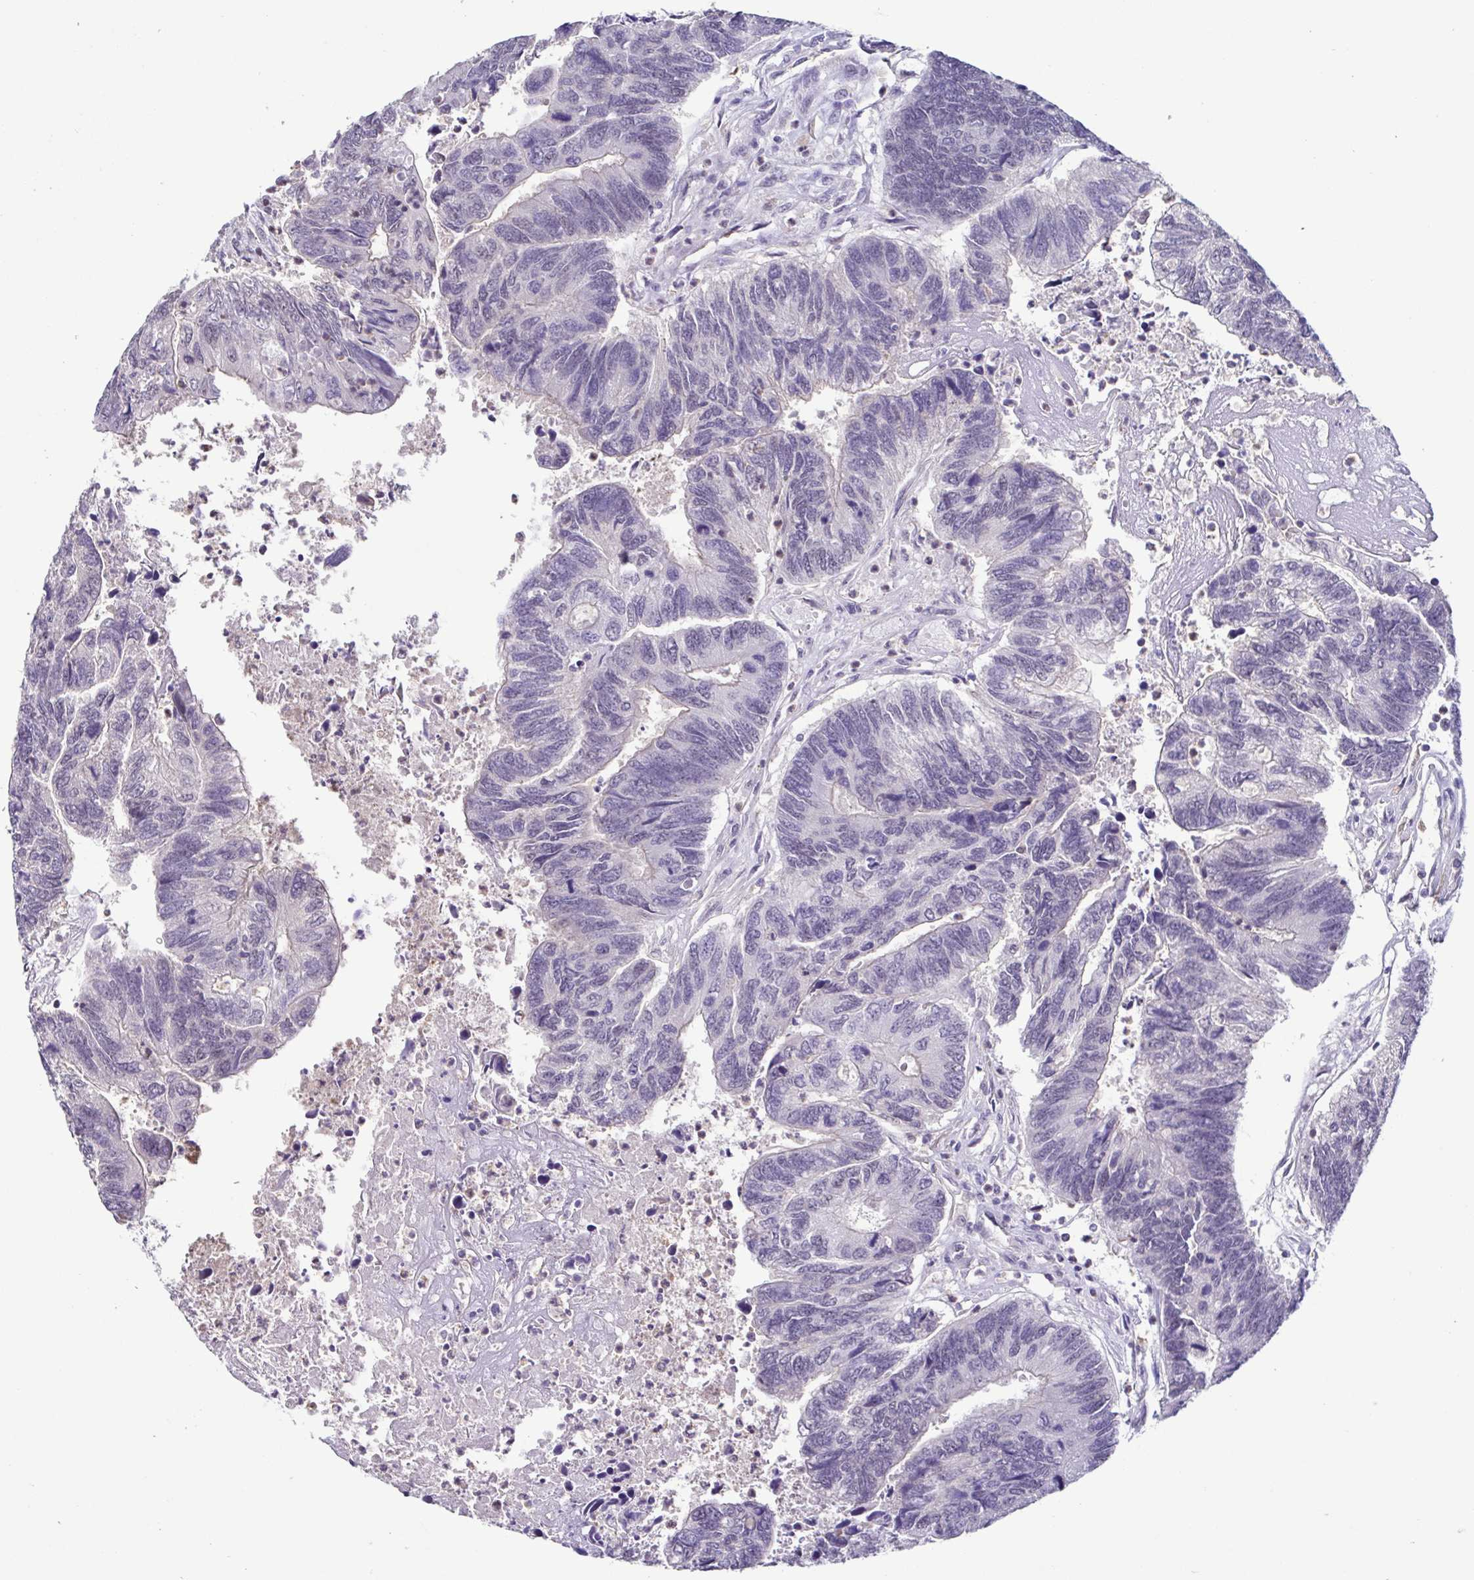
{"staining": {"intensity": "negative", "quantity": "none", "location": "none"}, "tissue": "colorectal cancer", "cell_type": "Tumor cells", "image_type": "cancer", "snomed": [{"axis": "morphology", "description": "Adenocarcinoma, NOS"}, {"axis": "topography", "description": "Colon"}], "caption": "An image of human colorectal cancer is negative for staining in tumor cells.", "gene": "ACTRT3", "patient": {"sex": "female", "age": 67}}